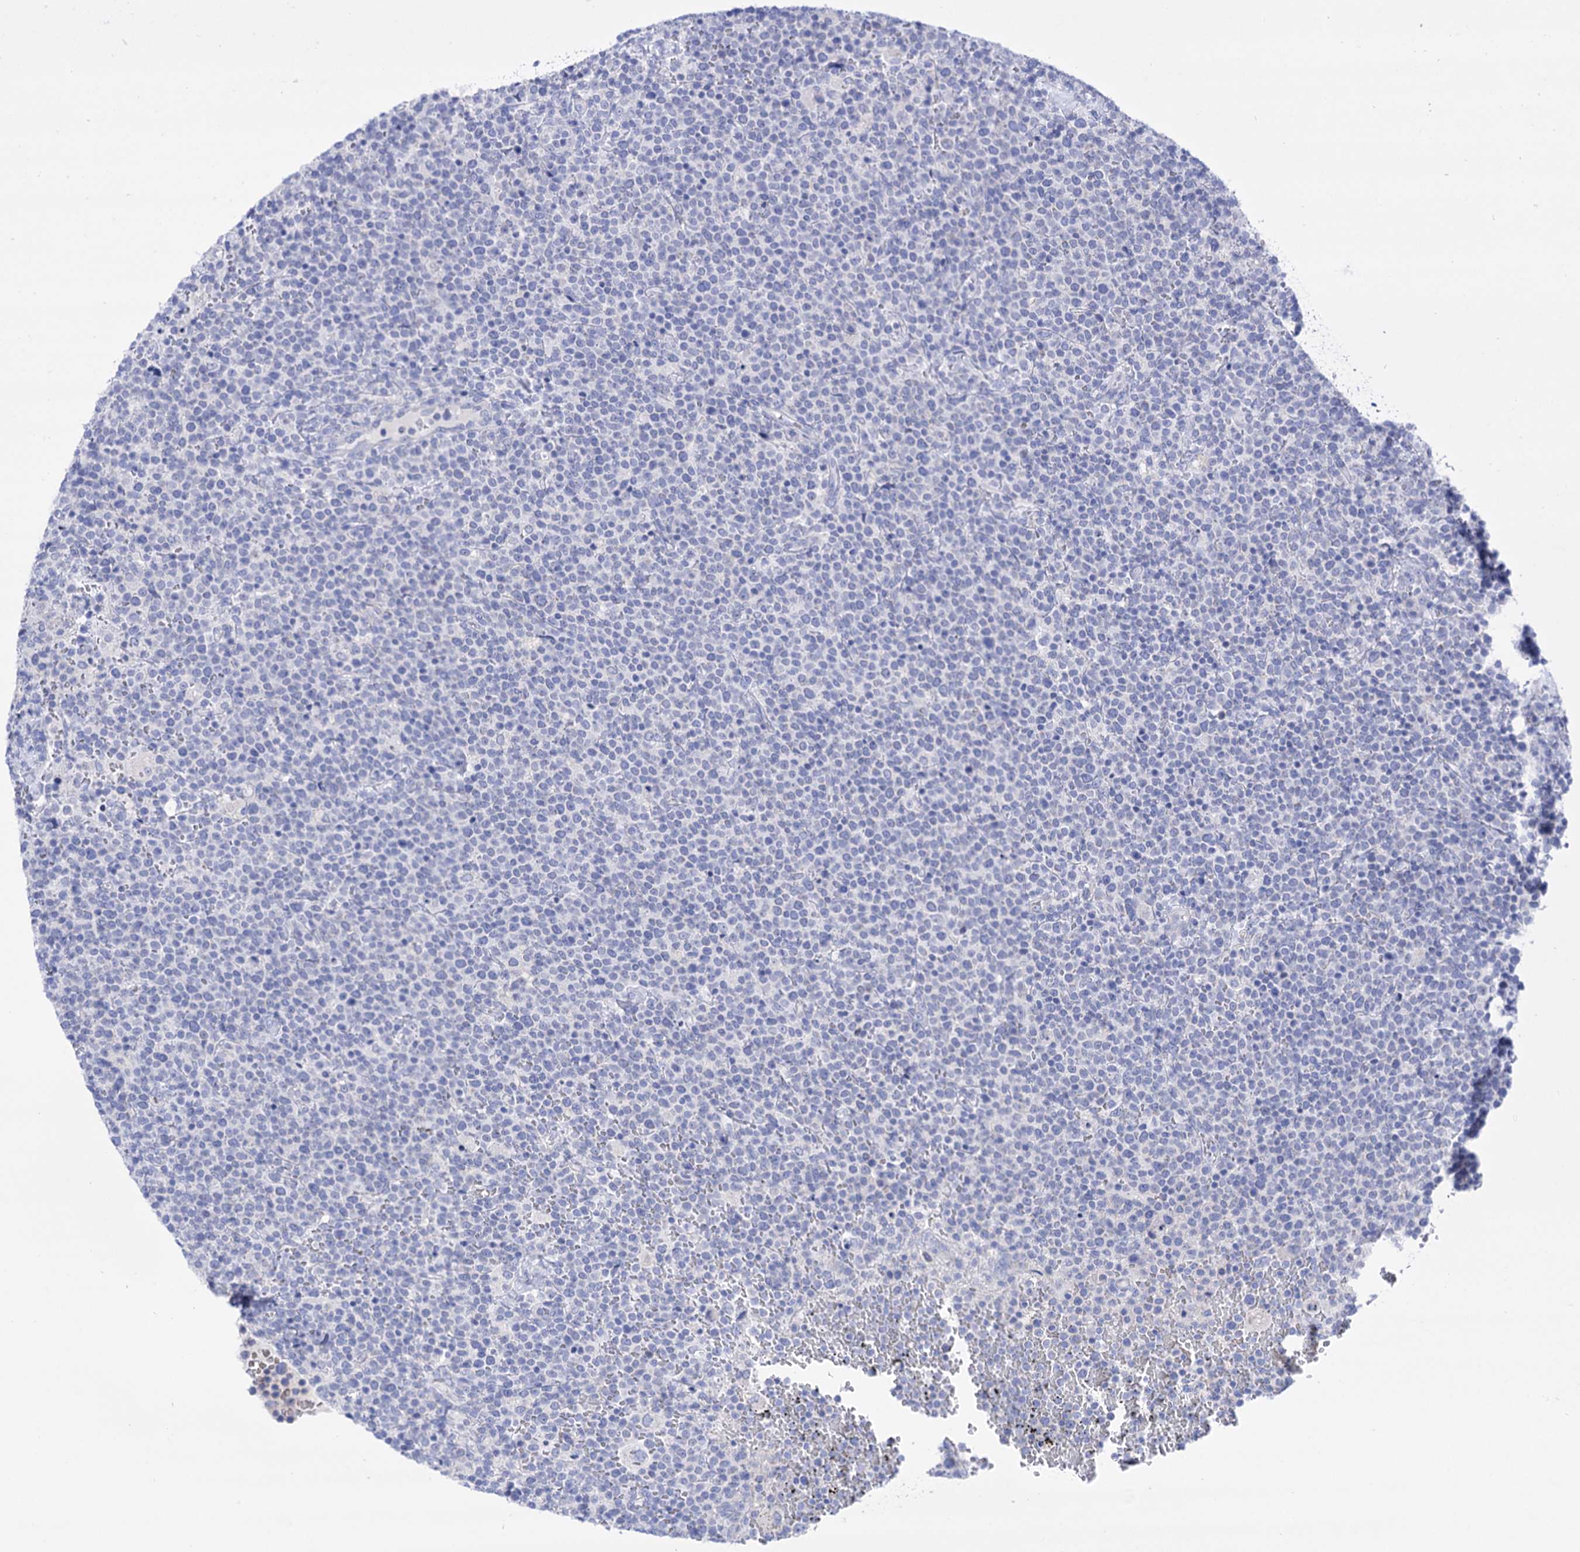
{"staining": {"intensity": "negative", "quantity": "none", "location": "none"}, "tissue": "lymphoma", "cell_type": "Tumor cells", "image_type": "cancer", "snomed": [{"axis": "morphology", "description": "Malignant lymphoma, non-Hodgkin's type, High grade"}, {"axis": "topography", "description": "Lymph node"}], "caption": "Tumor cells show no significant positivity in lymphoma. (Stains: DAB (3,3'-diaminobenzidine) immunohistochemistry with hematoxylin counter stain, Microscopy: brightfield microscopy at high magnification).", "gene": "YARS2", "patient": {"sex": "male", "age": 61}}